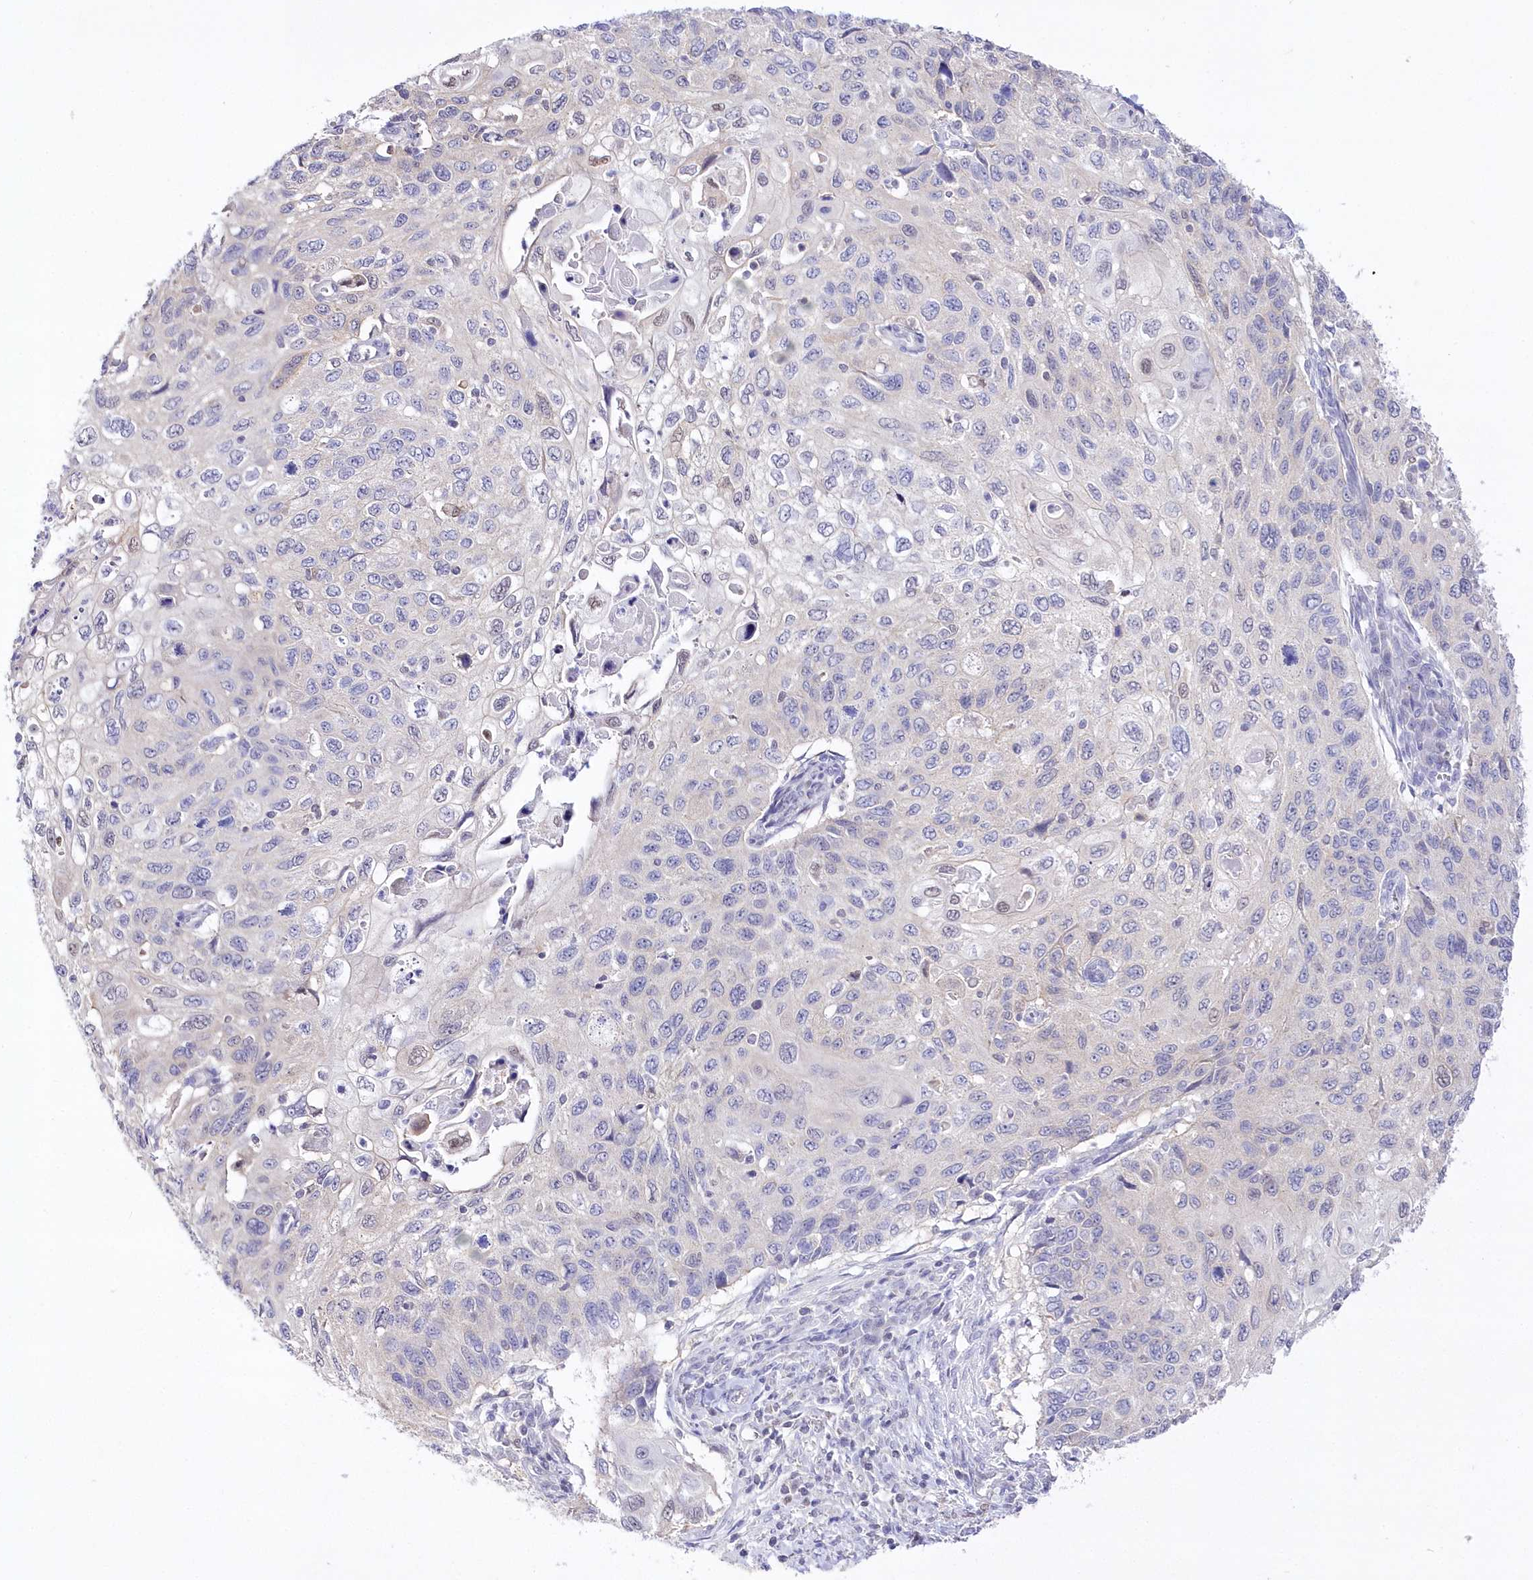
{"staining": {"intensity": "negative", "quantity": "none", "location": "none"}, "tissue": "cervical cancer", "cell_type": "Tumor cells", "image_type": "cancer", "snomed": [{"axis": "morphology", "description": "Squamous cell carcinoma, NOS"}, {"axis": "topography", "description": "Cervix"}], "caption": "Immunohistochemical staining of cervical squamous cell carcinoma demonstrates no significant expression in tumor cells.", "gene": "UBA6", "patient": {"sex": "female", "age": 70}}